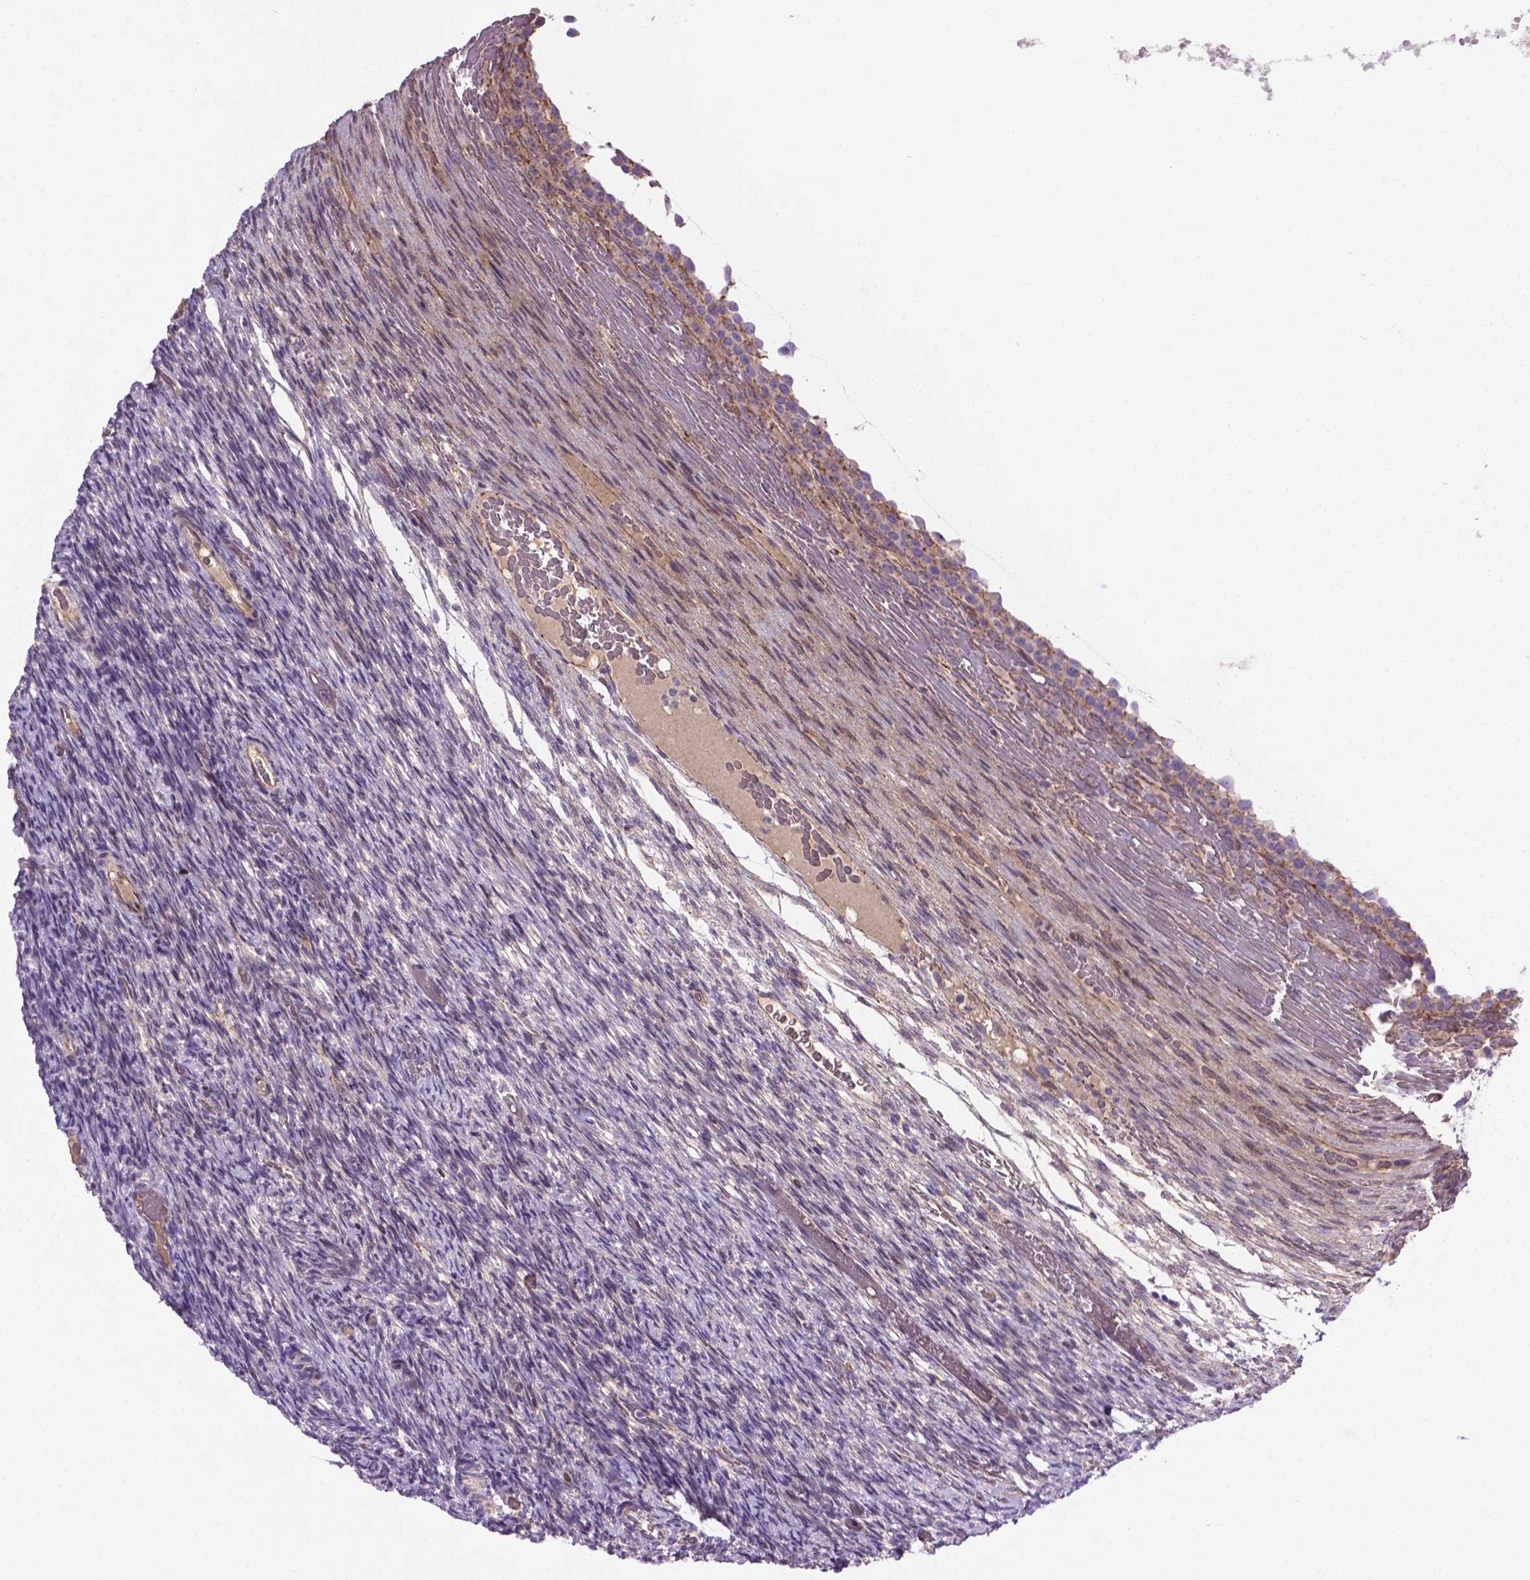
{"staining": {"intensity": "negative", "quantity": "none", "location": "none"}, "tissue": "ovary", "cell_type": "Follicle cells", "image_type": "normal", "snomed": [{"axis": "morphology", "description": "Normal tissue, NOS"}, {"axis": "topography", "description": "Ovary"}], "caption": "Image shows no significant protein positivity in follicle cells of benign ovary.", "gene": "CCER2", "patient": {"sex": "female", "age": 34}}